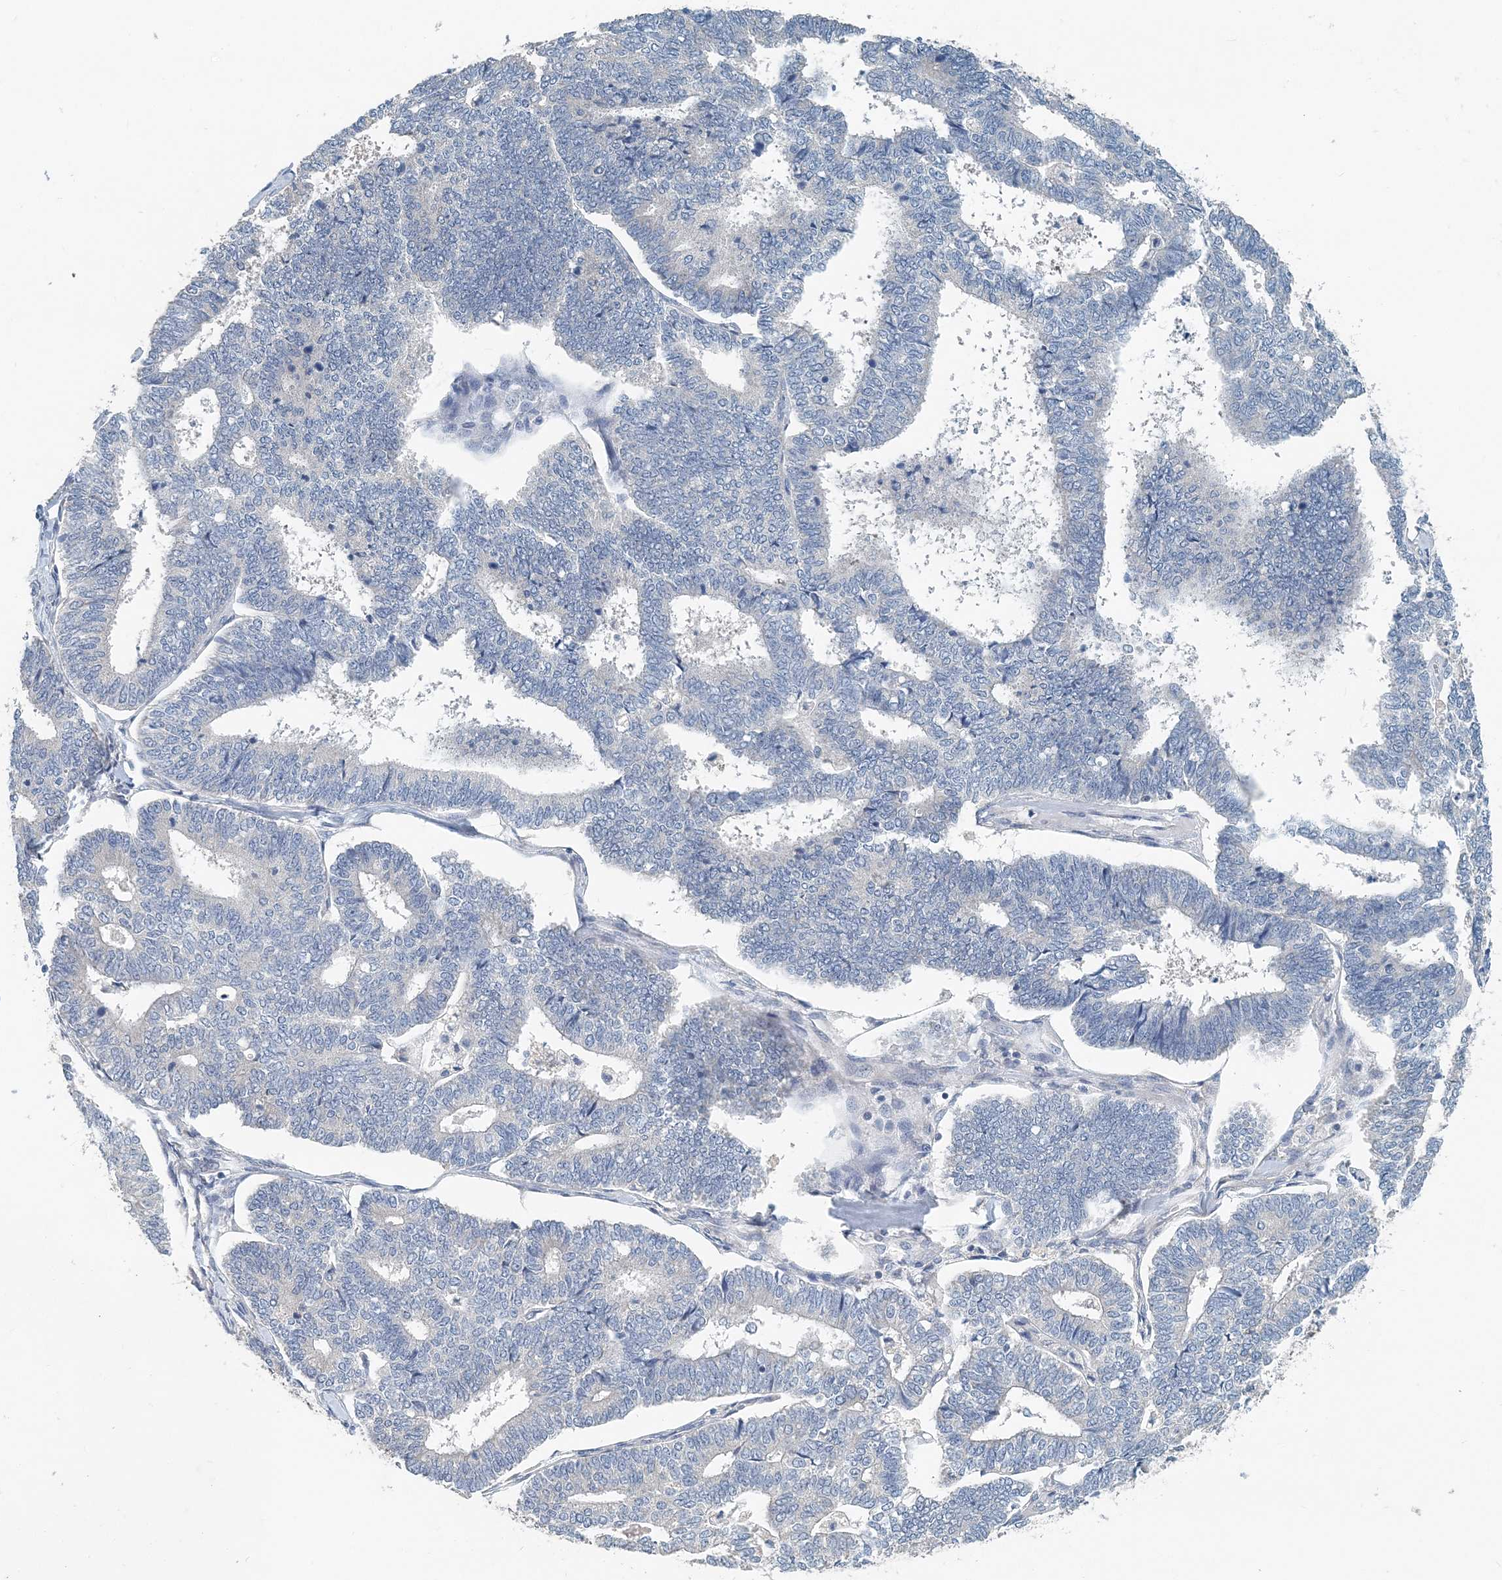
{"staining": {"intensity": "negative", "quantity": "none", "location": "none"}, "tissue": "endometrial cancer", "cell_type": "Tumor cells", "image_type": "cancer", "snomed": [{"axis": "morphology", "description": "Adenocarcinoma, NOS"}, {"axis": "topography", "description": "Endometrium"}], "caption": "Immunohistochemistry of human endometrial cancer exhibits no staining in tumor cells.", "gene": "EEF1A2", "patient": {"sex": "female", "age": 70}}